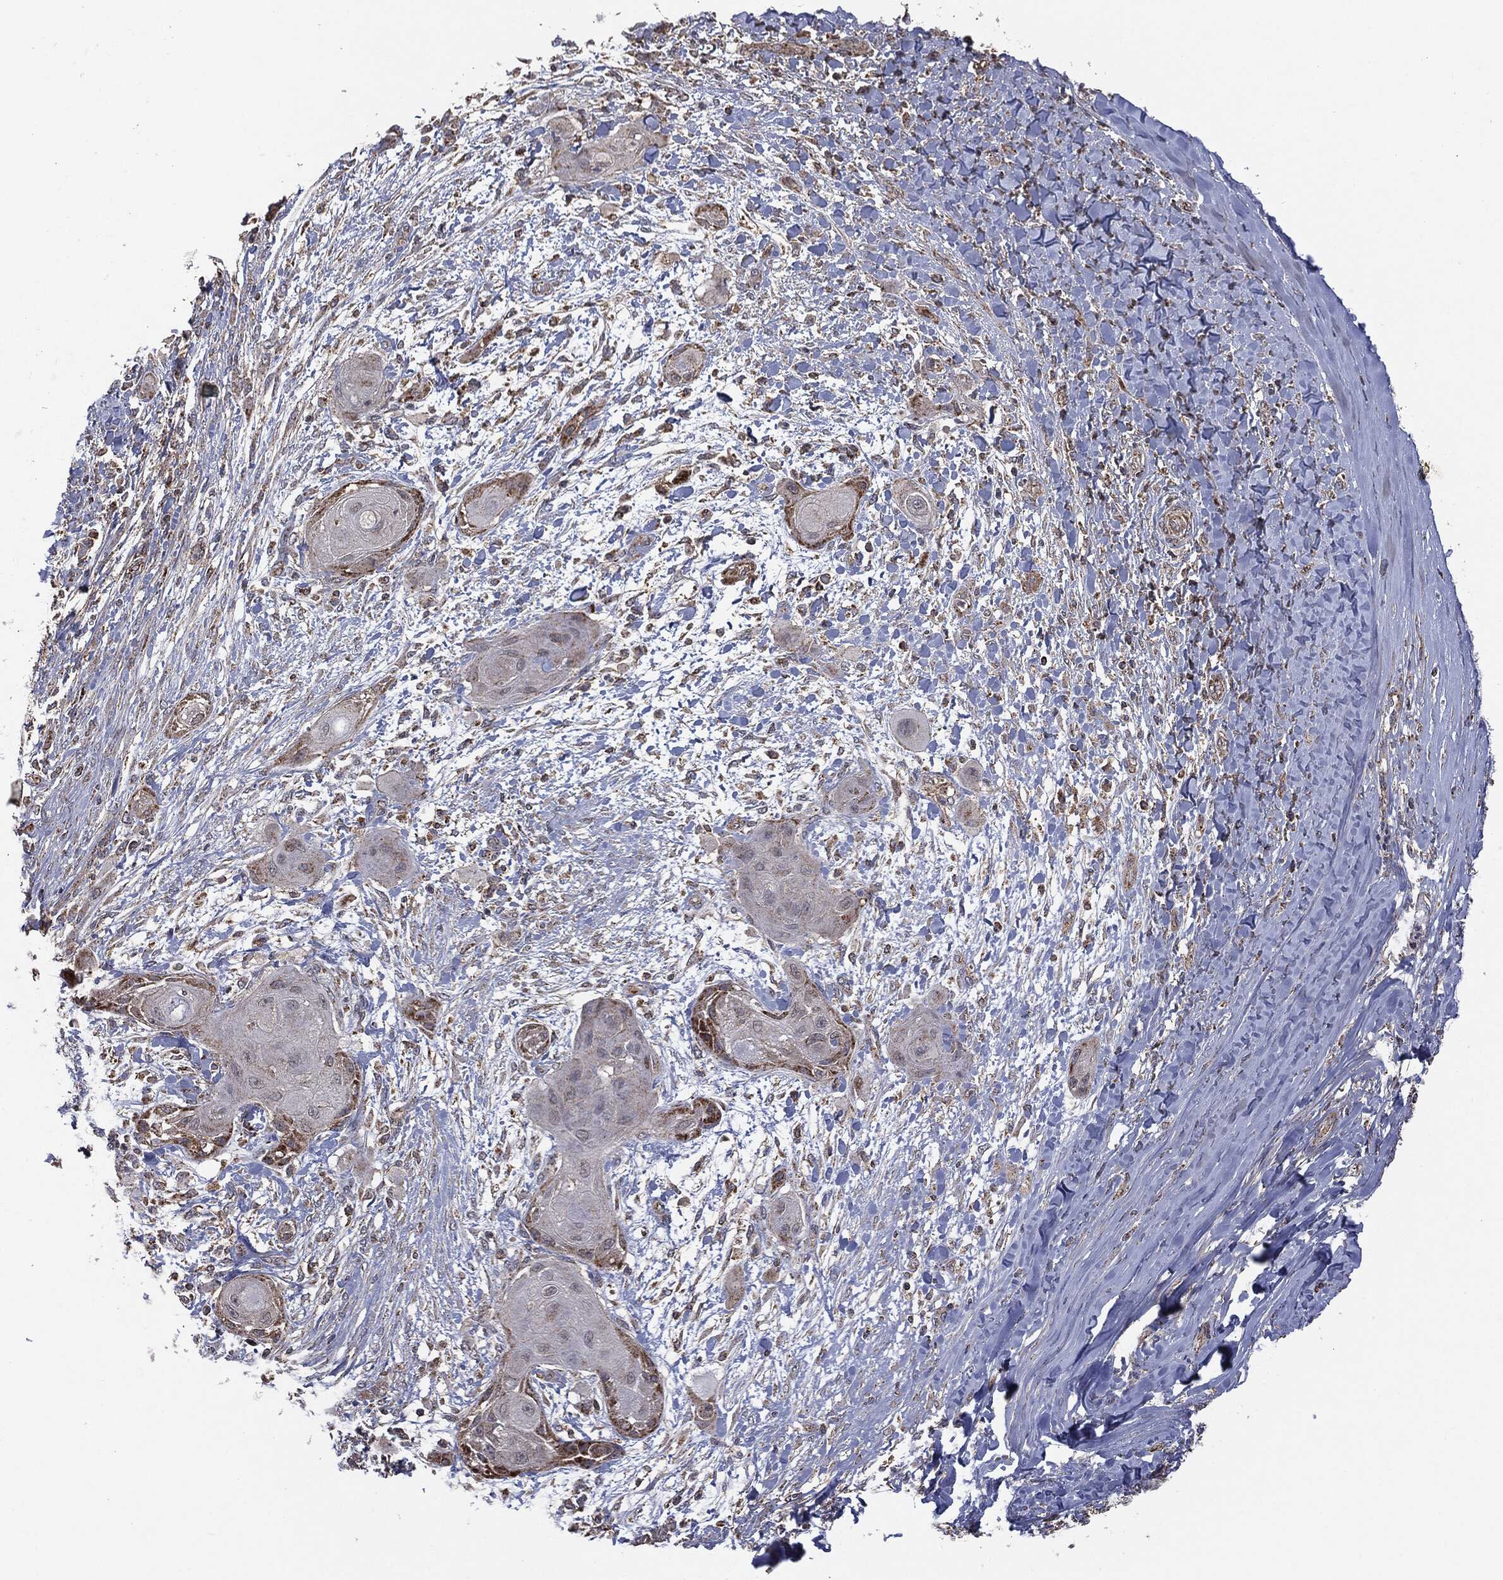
{"staining": {"intensity": "negative", "quantity": "none", "location": "none"}, "tissue": "skin cancer", "cell_type": "Tumor cells", "image_type": "cancer", "snomed": [{"axis": "morphology", "description": "Squamous cell carcinoma, NOS"}, {"axis": "topography", "description": "Skin"}], "caption": "A high-resolution histopathology image shows immunohistochemistry (IHC) staining of squamous cell carcinoma (skin), which shows no significant positivity in tumor cells.", "gene": "MTOR", "patient": {"sex": "male", "age": 62}}